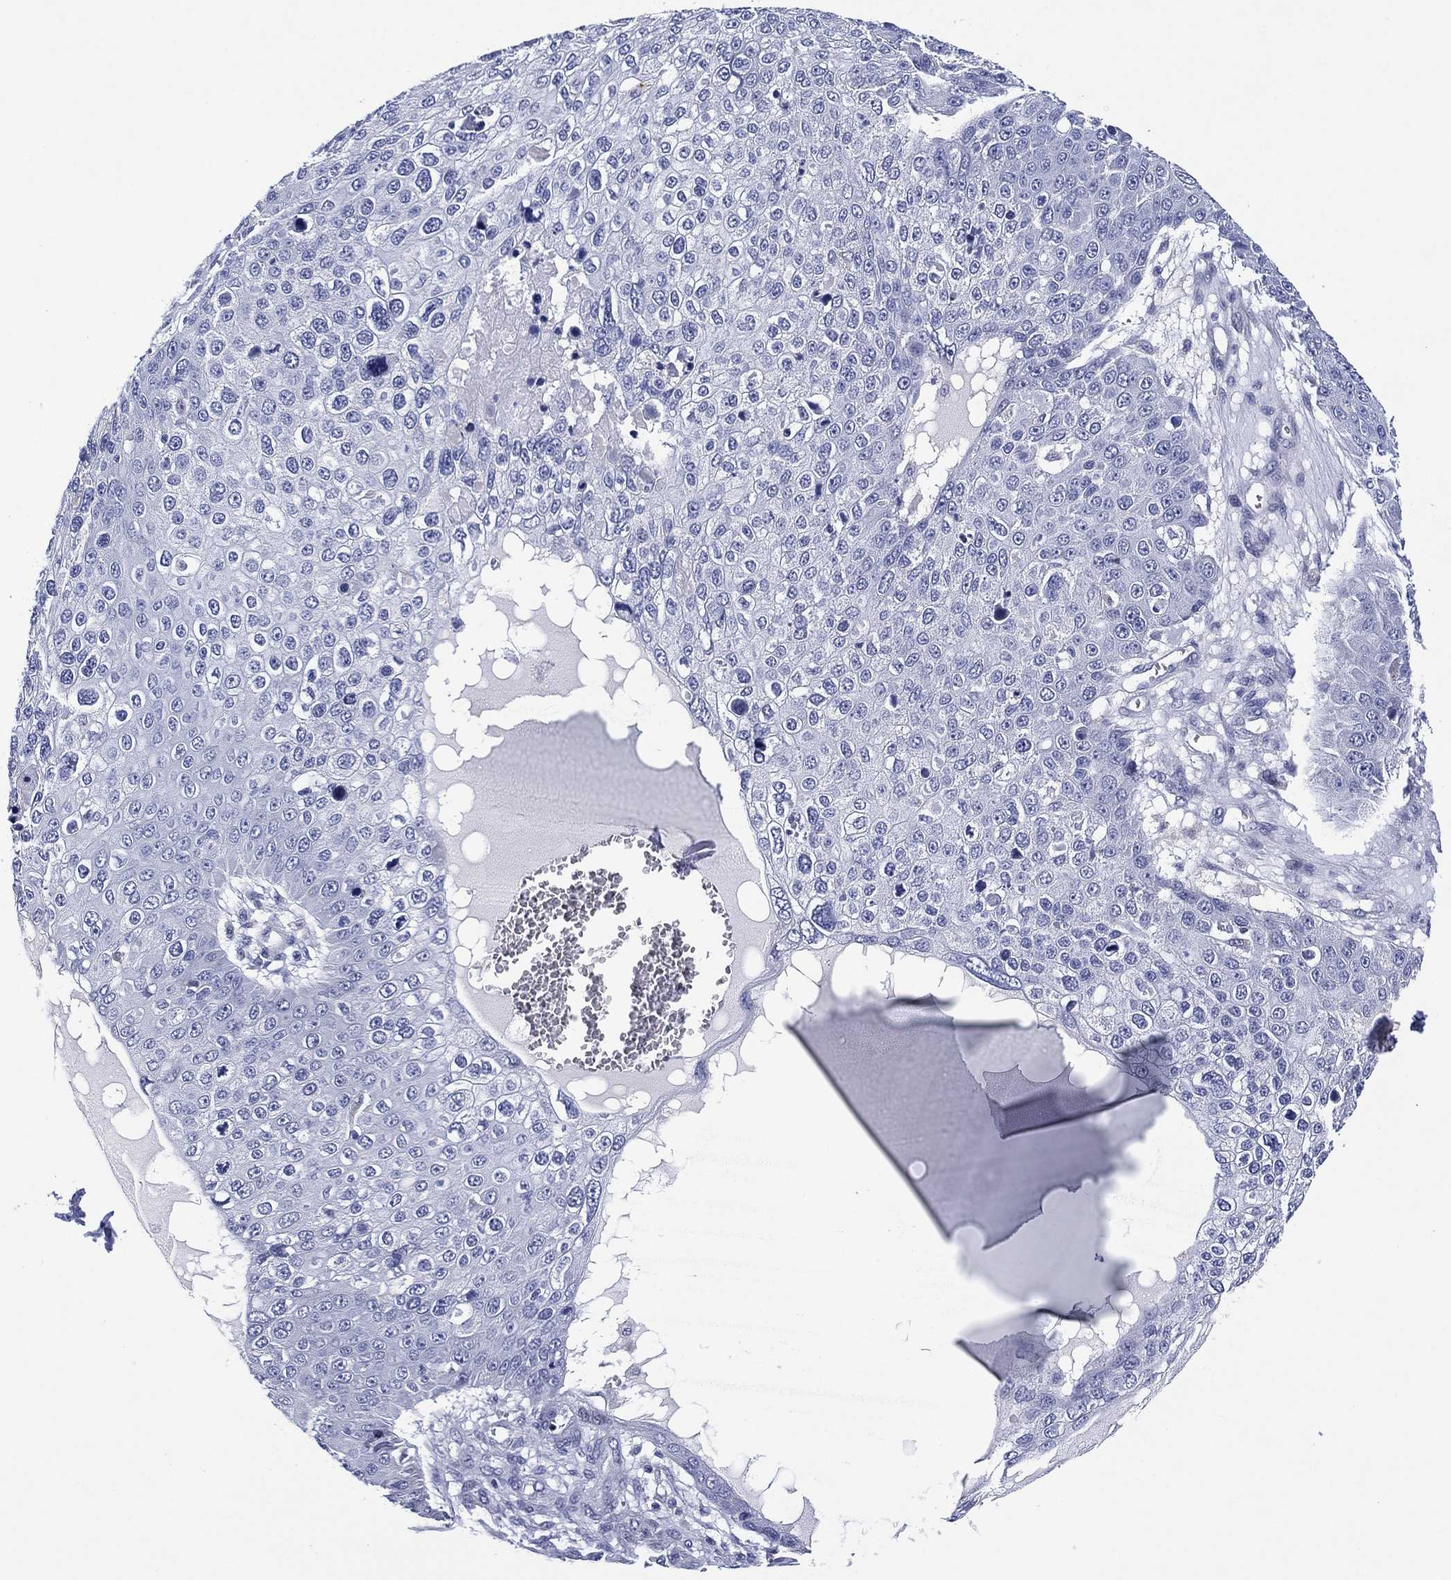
{"staining": {"intensity": "negative", "quantity": "none", "location": "none"}, "tissue": "skin cancer", "cell_type": "Tumor cells", "image_type": "cancer", "snomed": [{"axis": "morphology", "description": "Squamous cell carcinoma, NOS"}, {"axis": "topography", "description": "Skin"}], "caption": "Immunohistochemical staining of human skin squamous cell carcinoma reveals no significant positivity in tumor cells.", "gene": "CLIP3", "patient": {"sex": "male", "age": 71}}